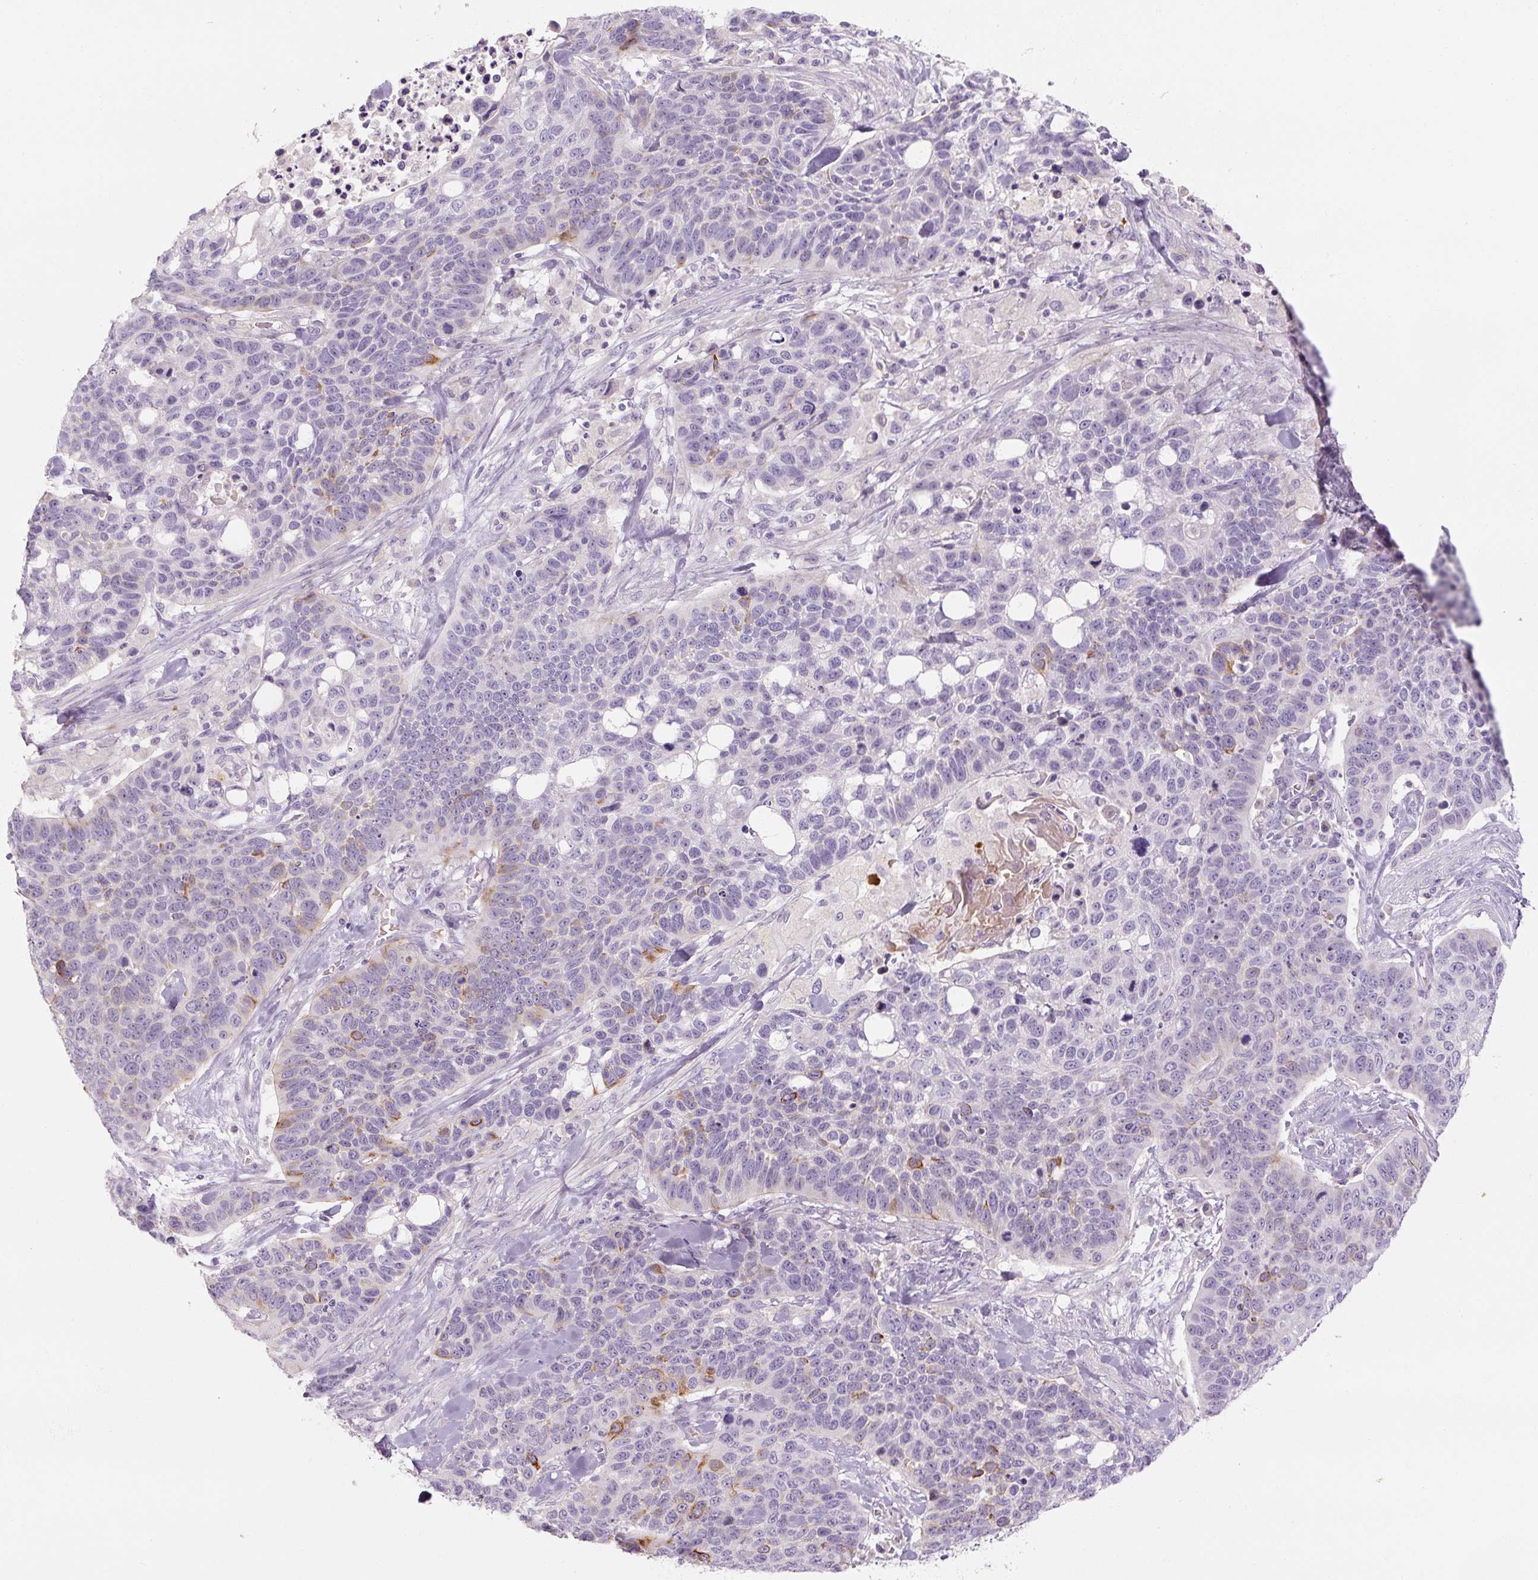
{"staining": {"intensity": "moderate", "quantity": "<25%", "location": "cytoplasmic/membranous"}, "tissue": "lung cancer", "cell_type": "Tumor cells", "image_type": "cancer", "snomed": [{"axis": "morphology", "description": "Squamous cell carcinoma, NOS"}, {"axis": "topography", "description": "Lung"}], "caption": "Lung cancer stained for a protein (brown) reveals moderate cytoplasmic/membranous positive positivity in approximately <25% of tumor cells.", "gene": "NFE2L3", "patient": {"sex": "male", "age": 62}}